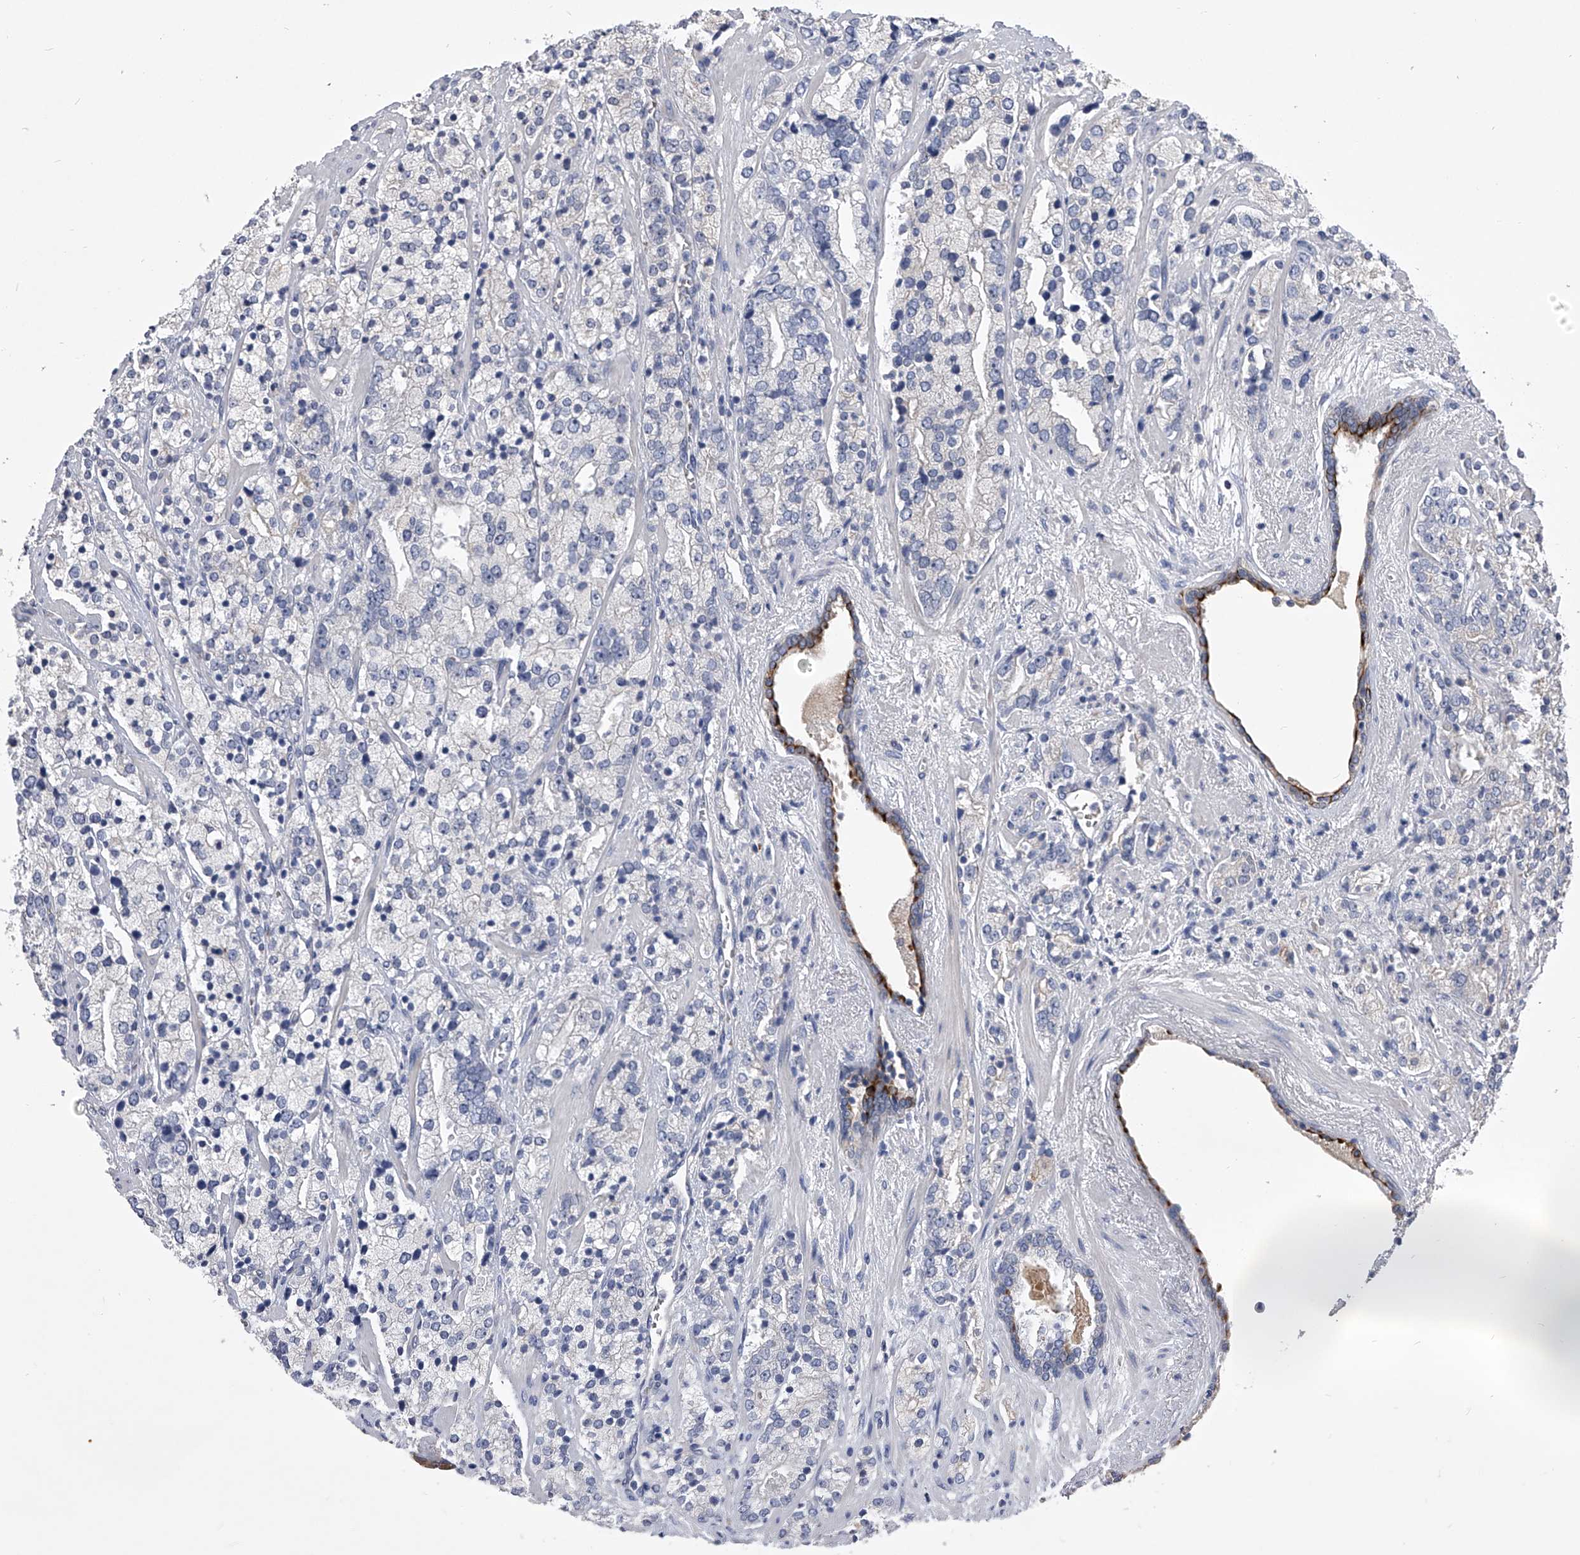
{"staining": {"intensity": "negative", "quantity": "none", "location": "none"}, "tissue": "prostate cancer", "cell_type": "Tumor cells", "image_type": "cancer", "snomed": [{"axis": "morphology", "description": "Adenocarcinoma, High grade"}, {"axis": "topography", "description": "Prostate"}], "caption": "Photomicrograph shows no protein expression in tumor cells of prostate cancer tissue. (Brightfield microscopy of DAB (3,3'-diaminobenzidine) immunohistochemistry (IHC) at high magnification).", "gene": "MDN1", "patient": {"sex": "male", "age": 71}}